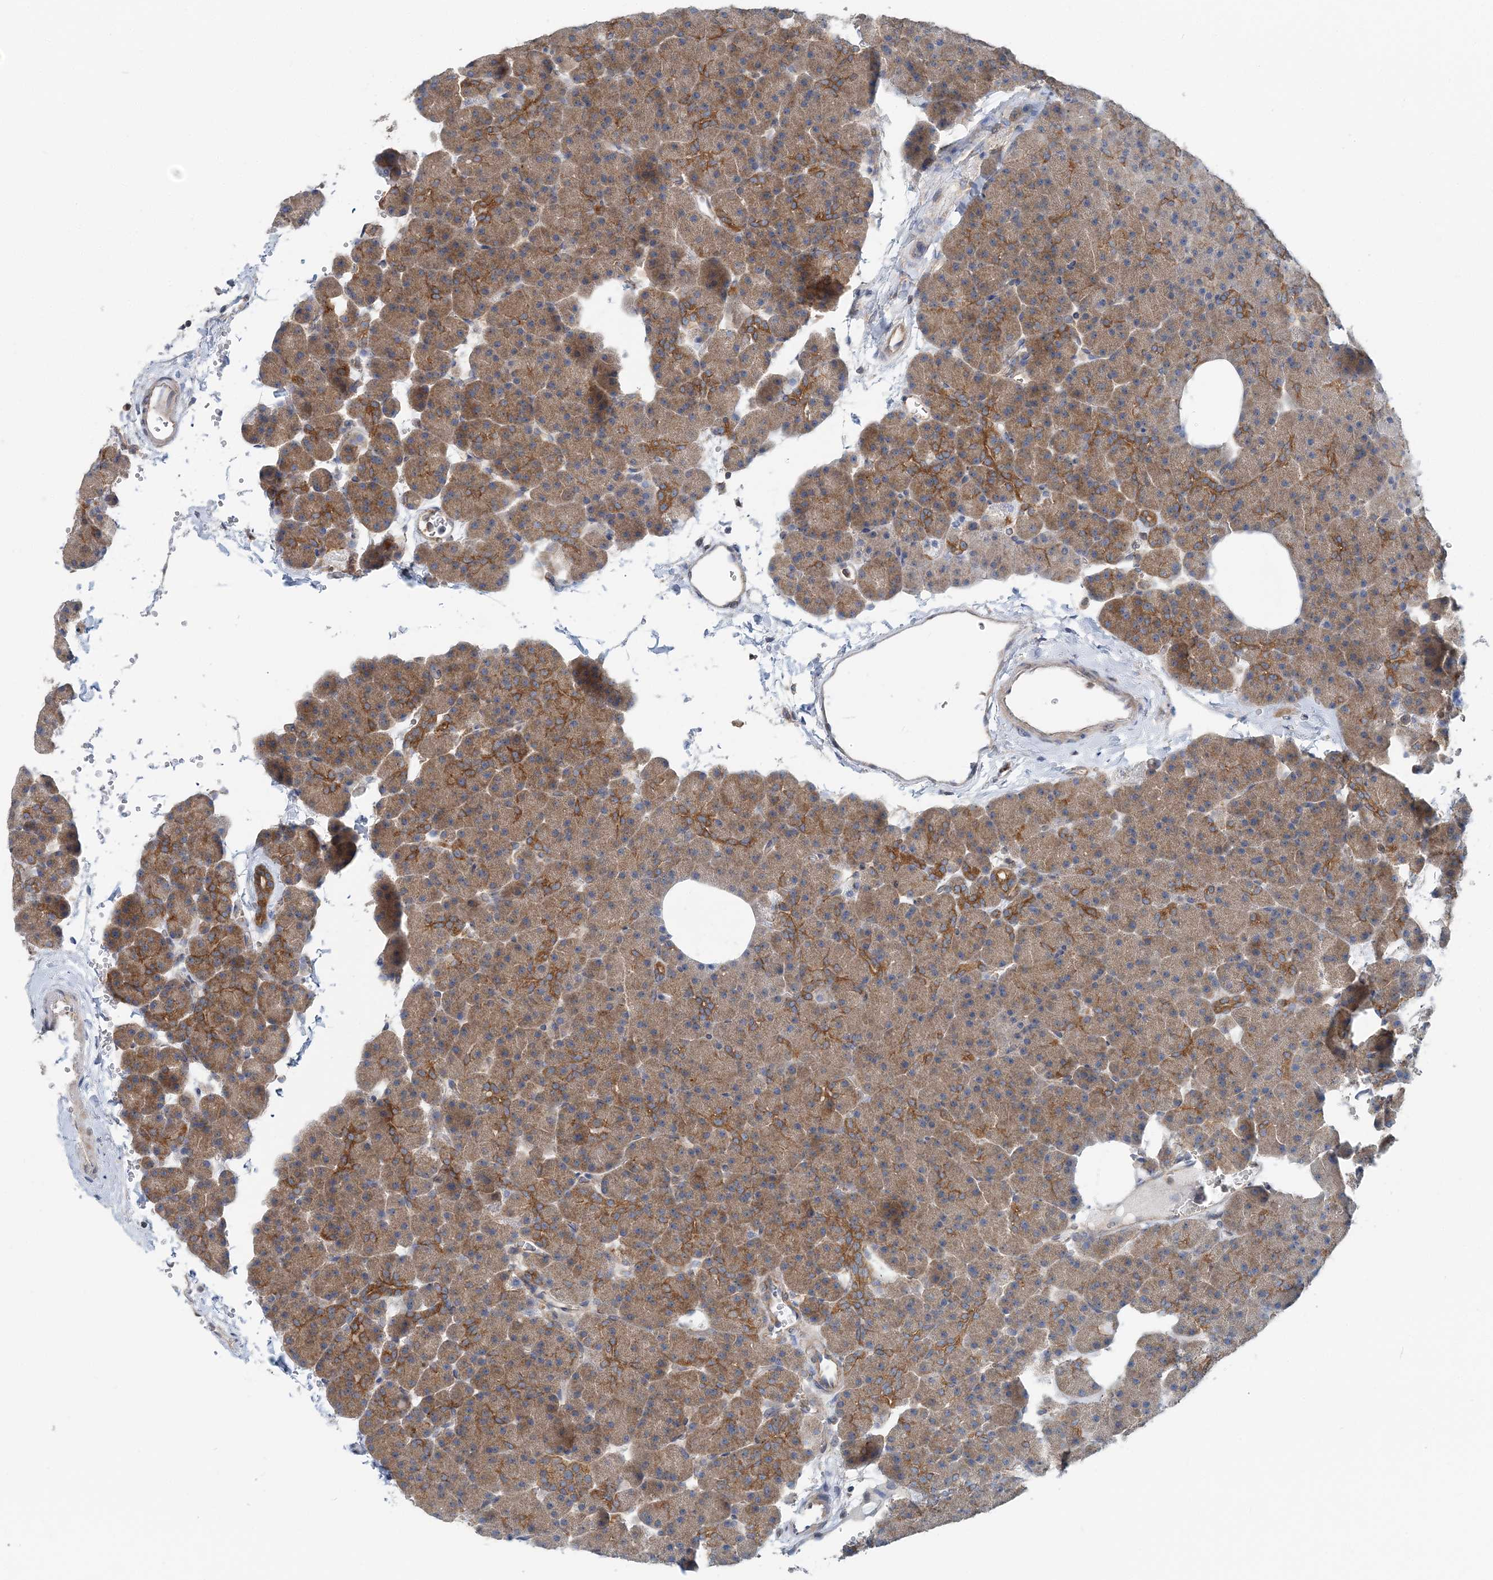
{"staining": {"intensity": "moderate", "quantity": ">75%", "location": "cytoplasmic/membranous"}, "tissue": "pancreas", "cell_type": "Exocrine glandular cells", "image_type": "normal", "snomed": [{"axis": "morphology", "description": "Normal tissue, NOS"}, {"axis": "morphology", "description": "Carcinoid, malignant, NOS"}, {"axis": "topography", "description": "Pancreas"}], "caption": "Pancreas stained with immunohistochemistry demonstrates moderate cytoplasmic/membranous staining in approximately >75% of exocrine glandular cells. (DAB IHC, brown staining for protein, blue staining for nuclei).", "gene": "MOB4", "patient": {"sex": "female", "age": 35}}